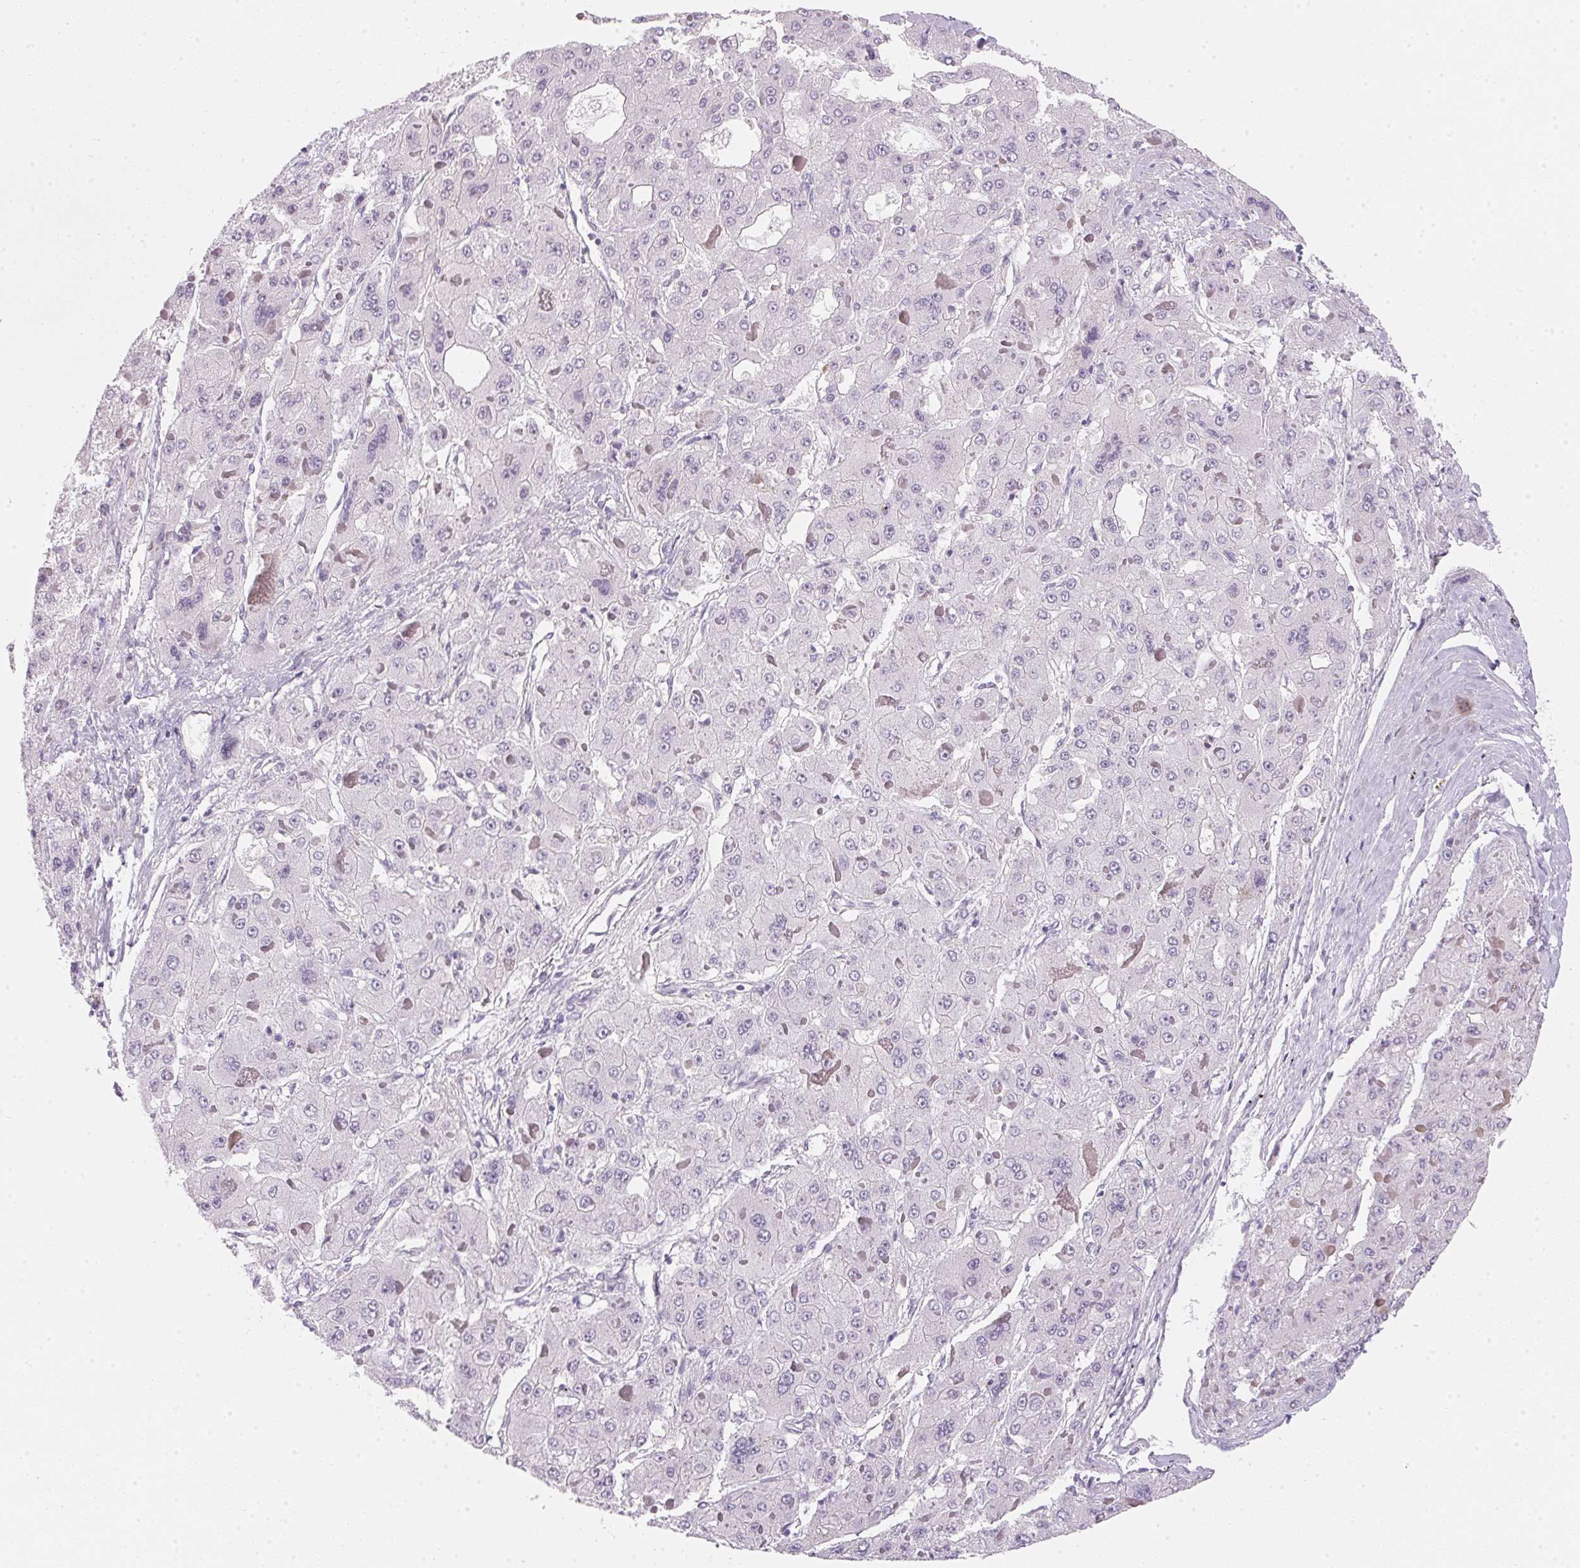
{"staining": {"intensity": "negative", "quantity": "none", "location": "none"}, "tissue": "liver cancer", "cell_type": "Tumor cells", "image_type": "cancer", "snomed": [{"axis": "morphology", "description": "Carcinoma, Hepatocellular, NOS"}, {"axis": "topography", "description": "Liver"}], "caption": "A photomicrograph of human liver hepatocellular carcinoma is negative for staining in tumor cells.", "gene": "GIPC2", "patient": {"sex": "female", "age": 73}}